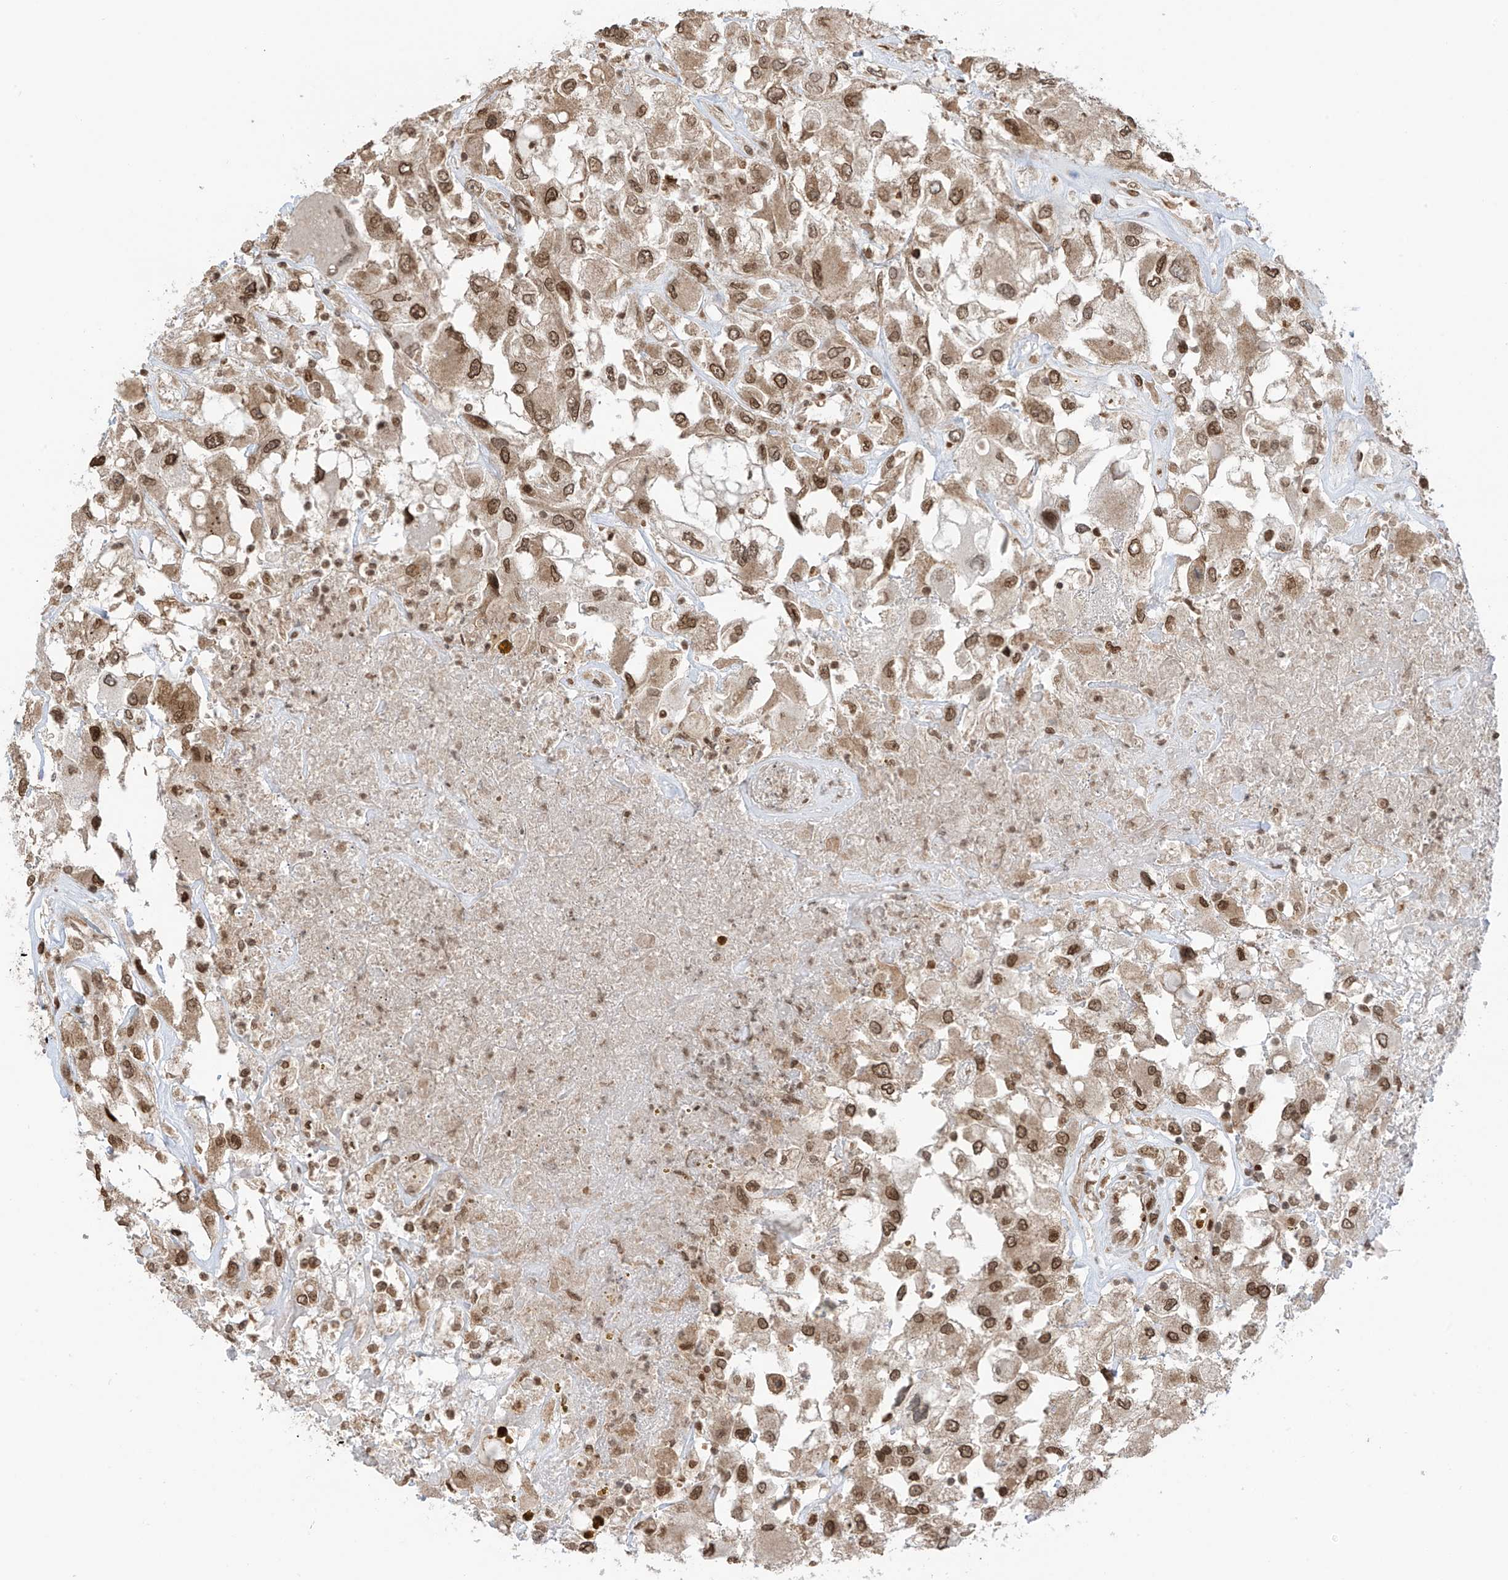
{"staining": {"intensity": "moderate", "quantity": ">75%", "location": "nuclear"}, "tissue": "renal cancer", "cell_type": "Tumor cells", "image_type": "cancer", "snomed": [{"axis": "morphology", "description": "Adenocarcinoma, NOS"}, {"axis": "topography", "description": "Kidney"}], "caption": "Renal cancer (adenocarcinoma) tissue shows moderate nuclear expression in about >75% of tumor cells (DAB (3,3'-diaminobenzidine) IHC with brightfield microscopy, high magnification).", "gene": "KPNB1", "patient": {"sex": "female", "age": 52}}